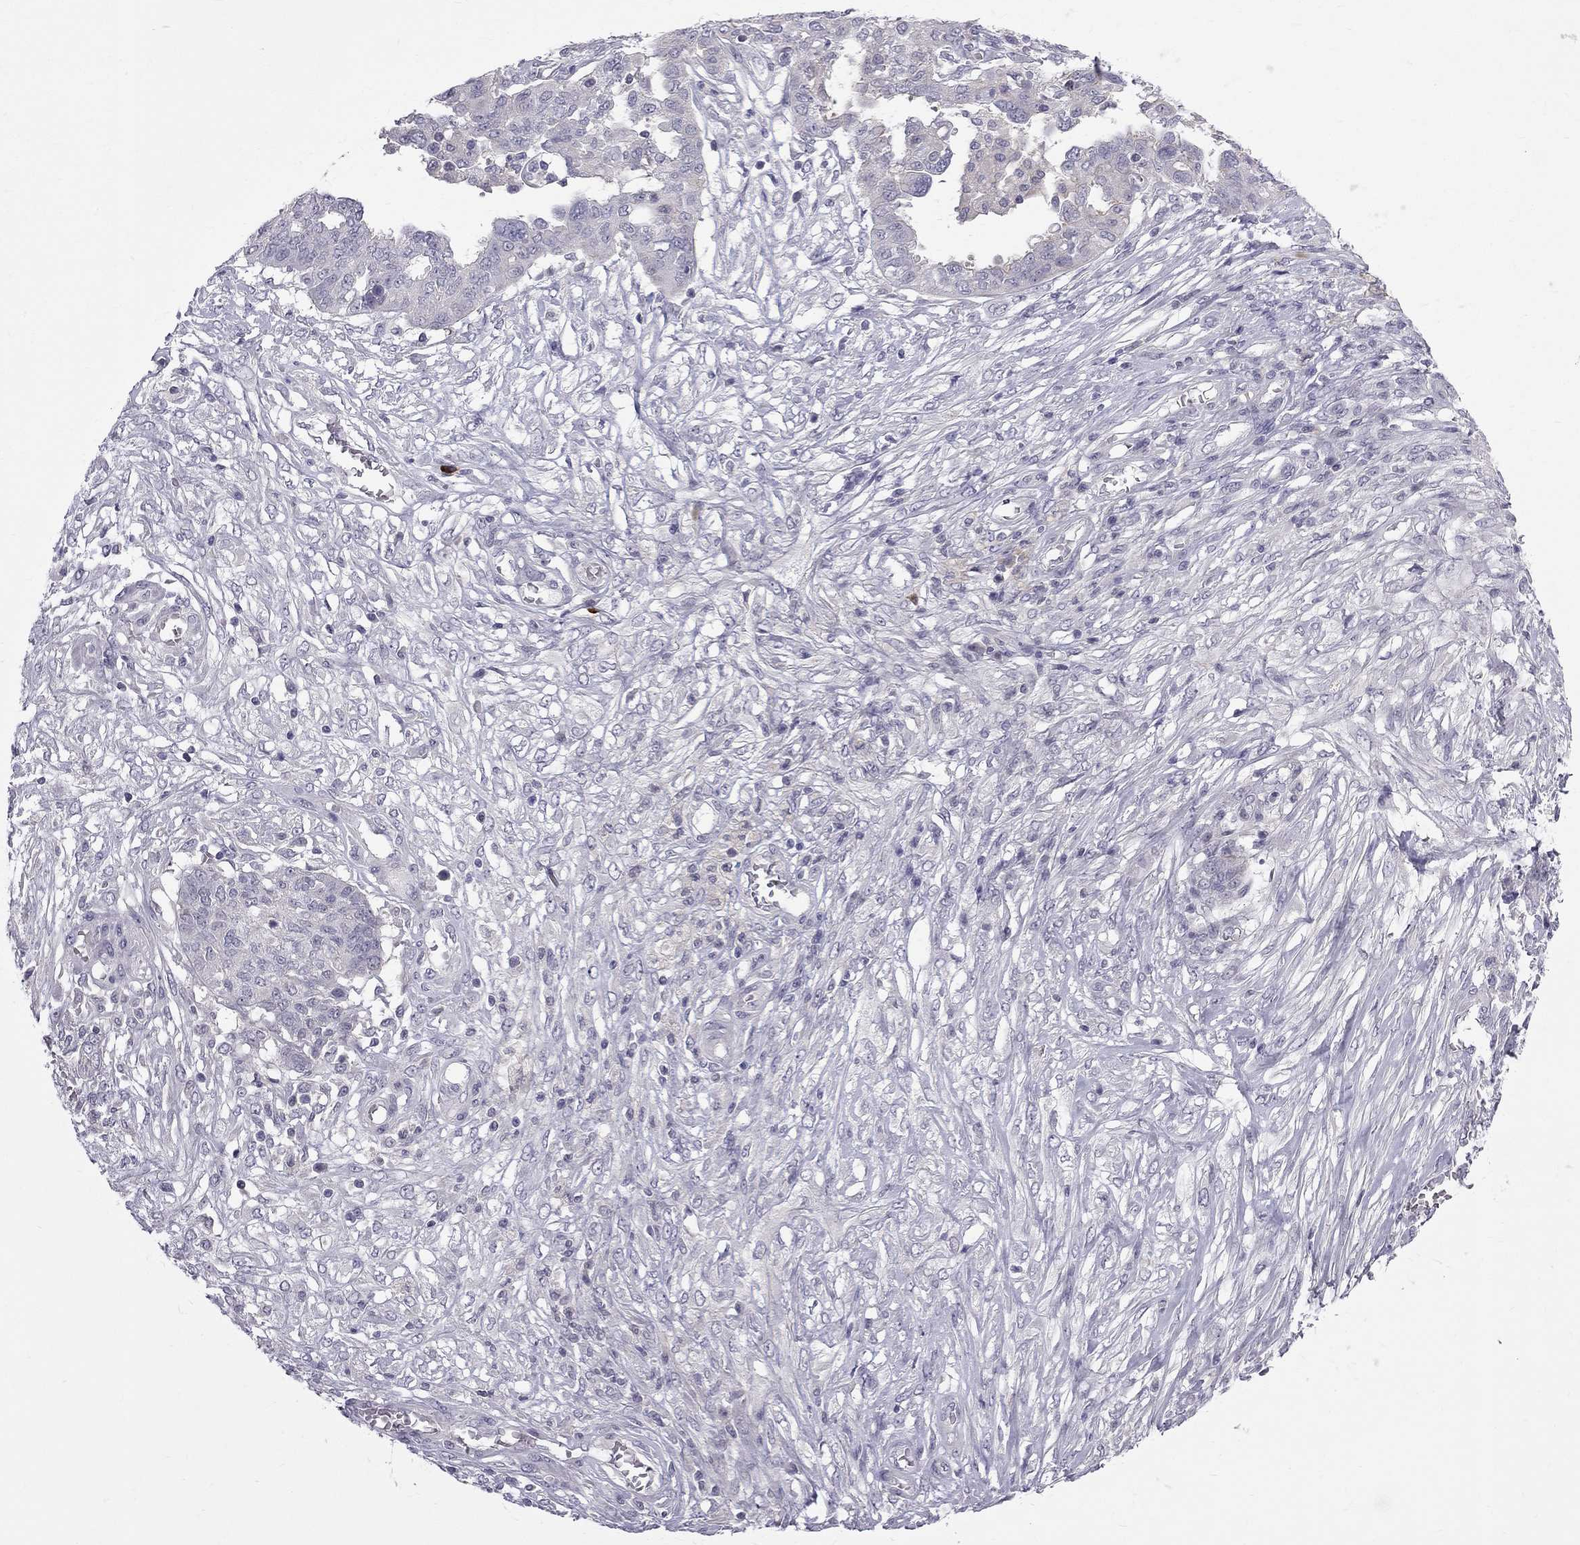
{"staining": {"intensity": "negative", "quantity": "none", "location": "none"}, "tissue": "ovarian cancer", "cell_type": "Tumor cells", "image_type": "cancer", "snomed": [{"axis": "morphology", "description": "Cystadenocarcinoma, serous, NOS"}, {"axis": "topography", "description": "Ovary"}], "caption": "This is a photomicrograph of immunohistochemistry staining of ovarian serous cystadenocarcinoma, which shows no positivity in tumor cells.", "gene": "RTL9", "patient": {"sex": "female", "age": 67}}